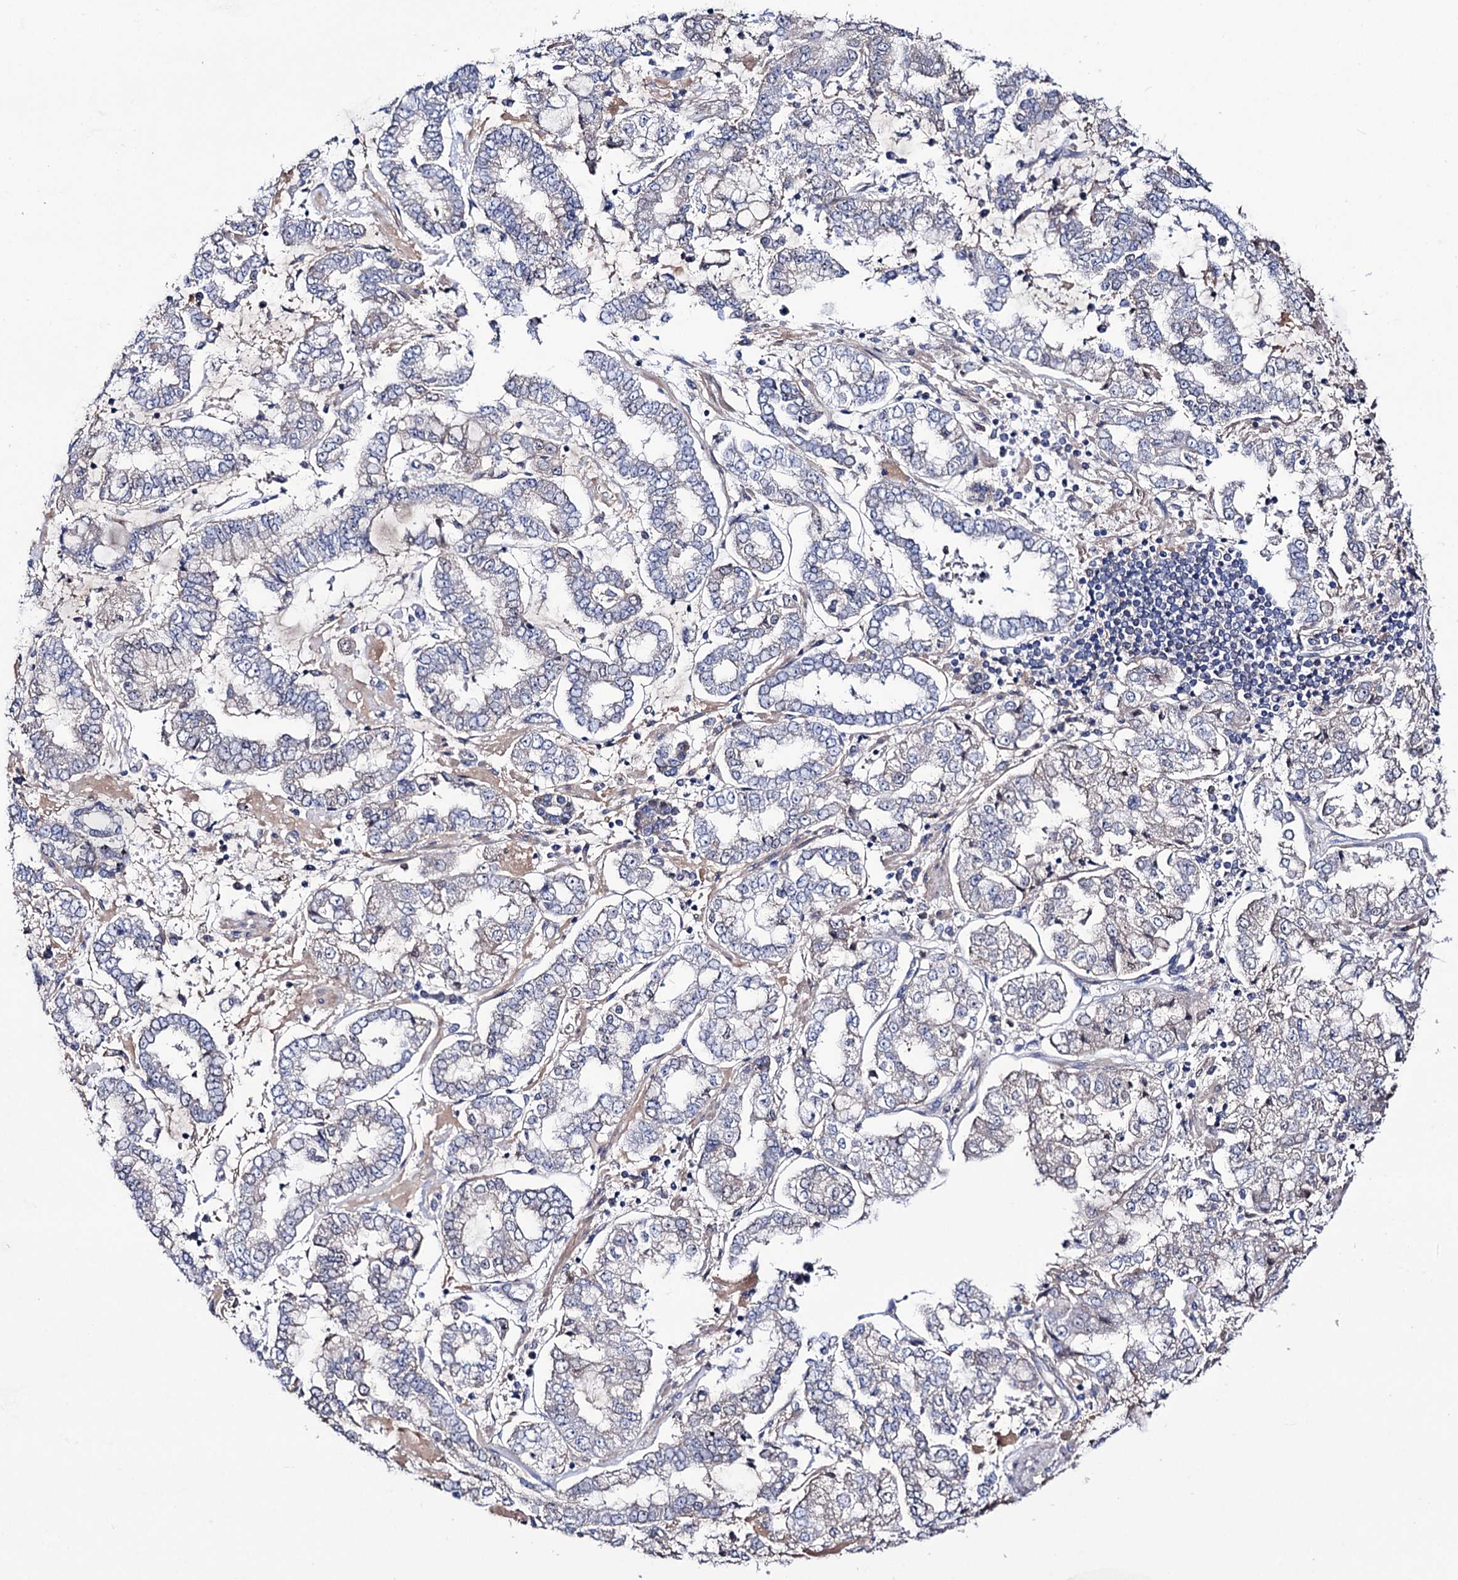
{"staining": {"intensity": "negative", "quantity": "none", "location": "none"}, "tissue": "stomach cancer", "cell_type": "Tumor cells", "image_type": "cancer", "snomed": [{"axis": "morphology", "description": "Adenocarcinoma, NOS"}, {"axis": "topography", "description": "Stomach"}], "caption": "This is an immunohistochemistry (IHC) histopathology image of adenocarcinoma (stomach). There is no expression in tumor cells.", "gene": "PPP1R32", "patient": {"sex": "male", "age": 76}}